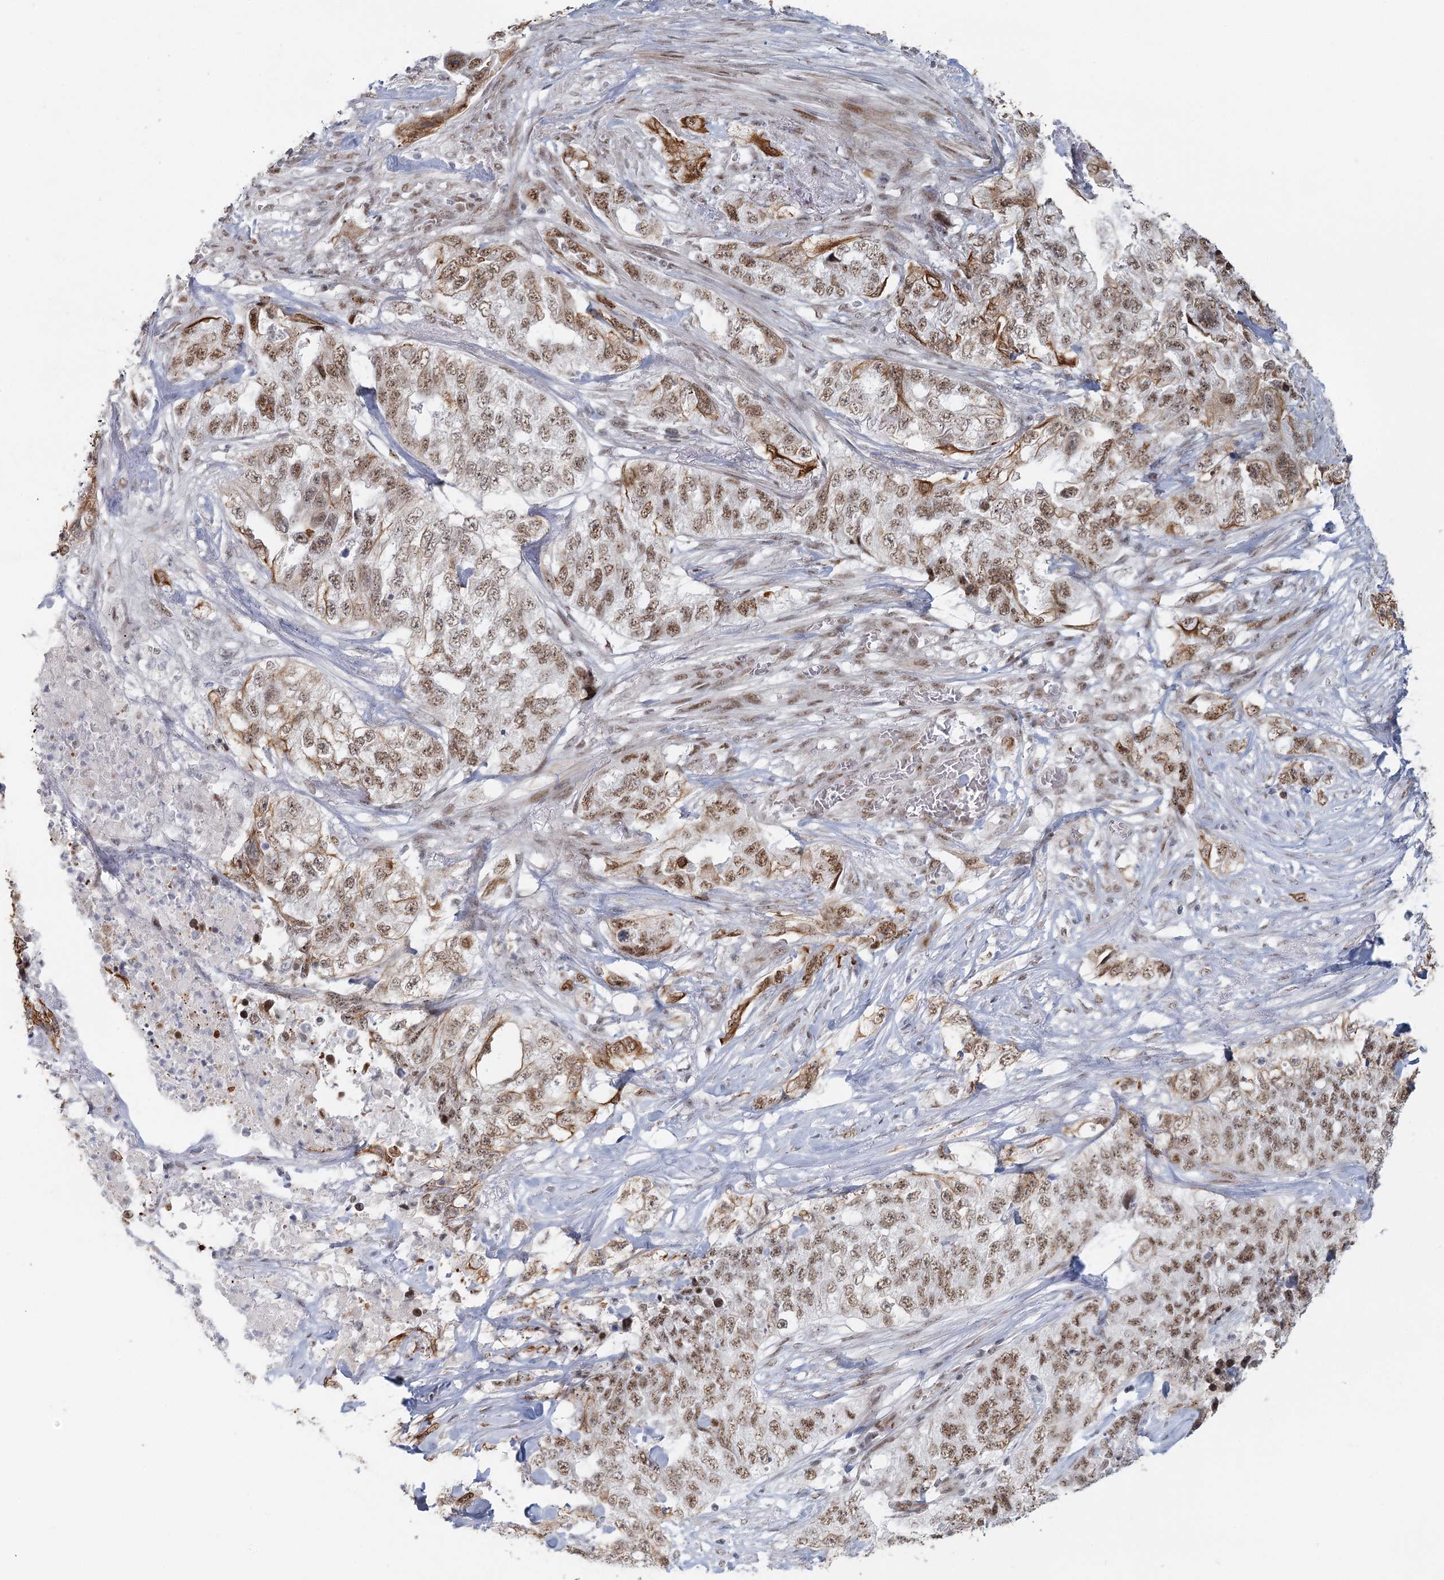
{"staining": {"intensity": "moderate", "quantity": ">75%", "location": "nuclear"}, "tissue": "lung cancer", "cell_type": "Tumor cells", "image_type": "cancer", "snomed": [{"axis": "morphology", "description": "Adenocarcinoma, NOS"}, {"axis": "topography", "description": "Lung"}], "caption": "High-power microscopy captured an immunohistochemistry (IHC) image of lung cancer, revealing moderate nuclear staining in approximately >75% of tumor cells.", "gene": "U2SURP", "patient": {"sex": "female", "age": 51}}